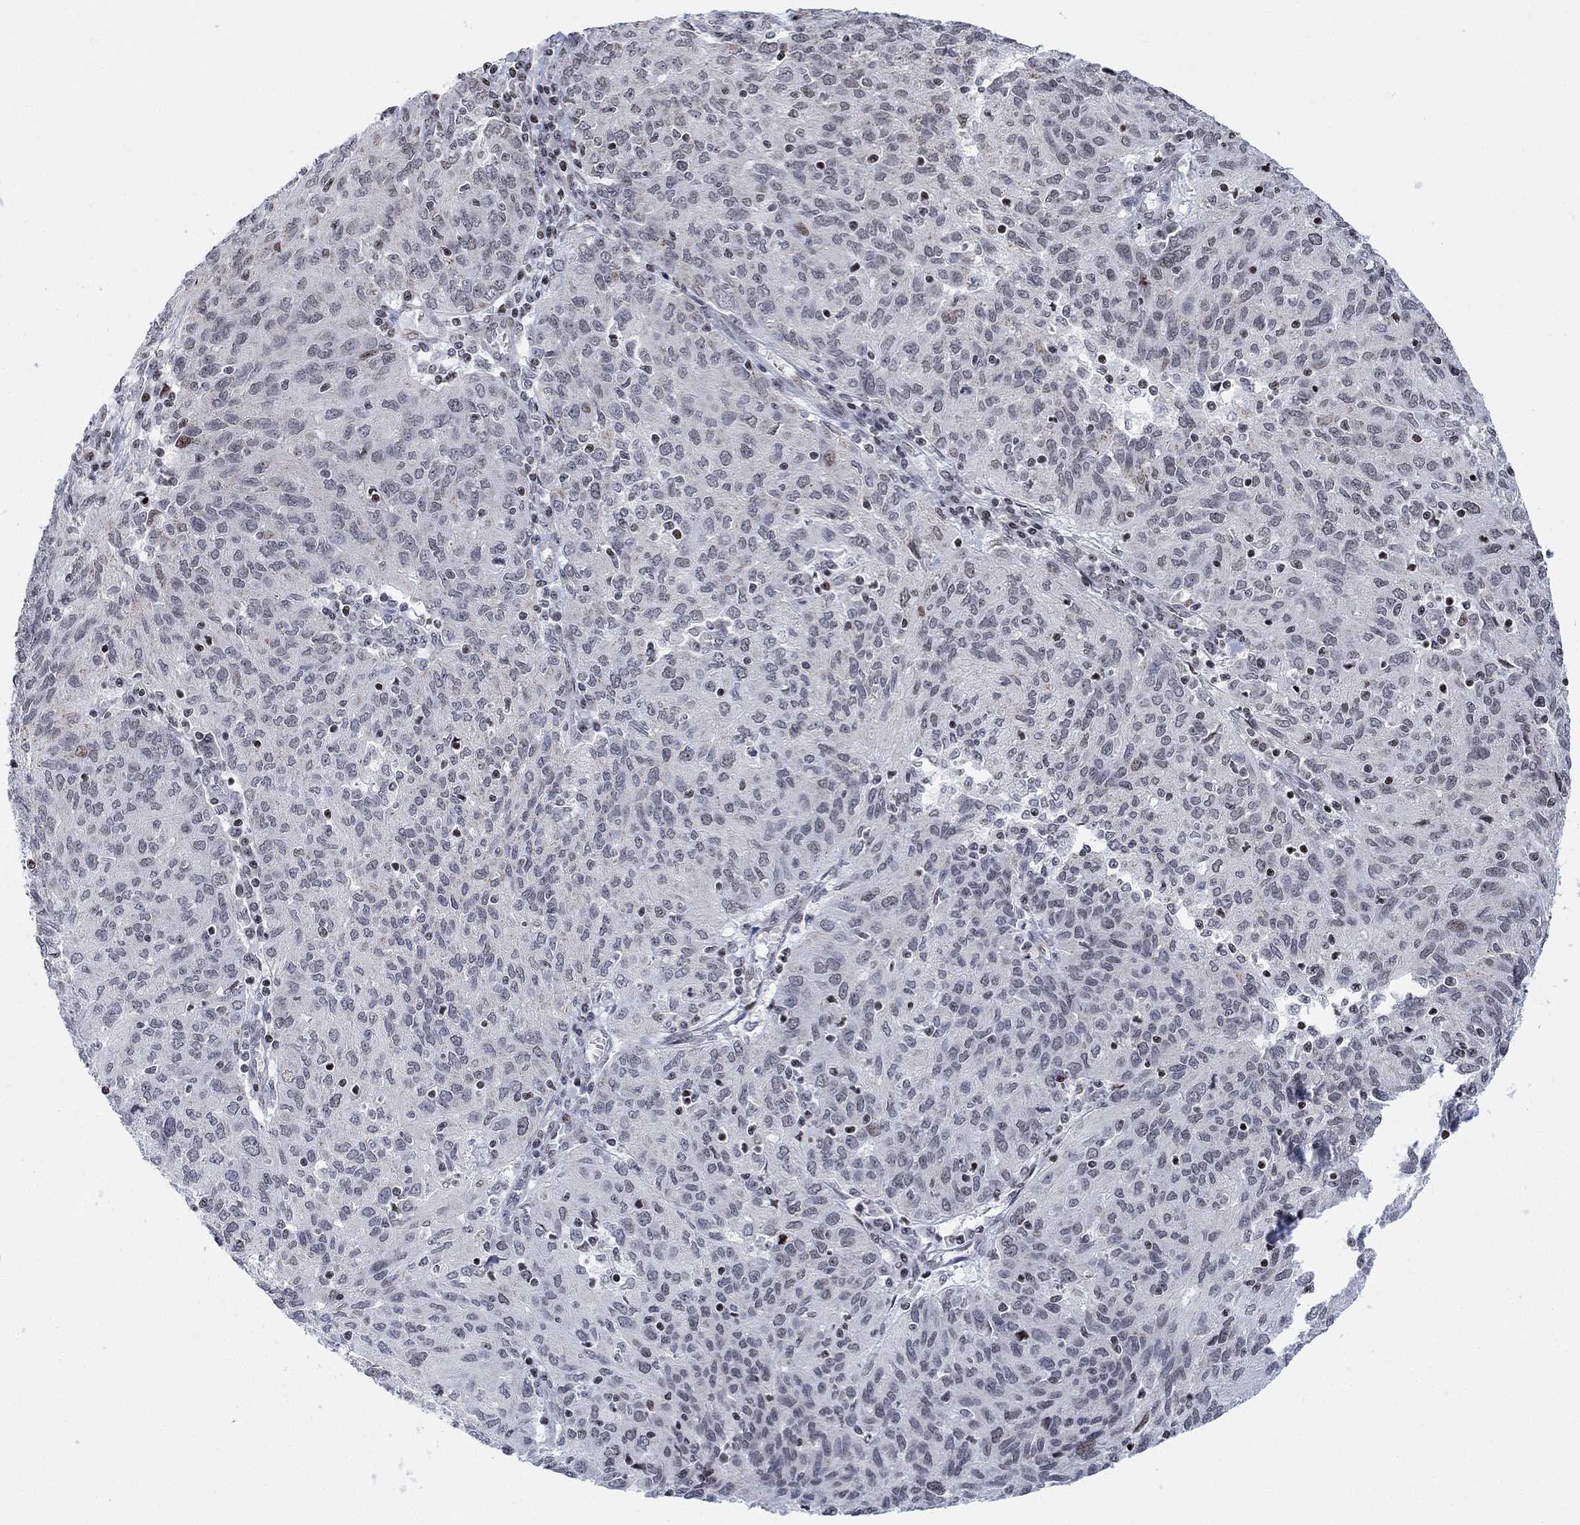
{"staining": {"intensity": "moderate", "quantity": "25%-75%", "location": "nuclear"}, "tissue": "ovarian cancer", "cell_type": "Tumor cells", "image_type": "cancer", "snomed": [{"axis": "morphology", "description": "Carcinoma, endometroid"}, {"axis": "topography", "description": "Ovary"}], "caption": "Ovarian cancer (endometroid carcinoma) stained for a protein demonstrates moderate nuclear positivity in tumor cells.", "gene": "ABHD14A", "patient": {"sex": "female", "age": 50}}